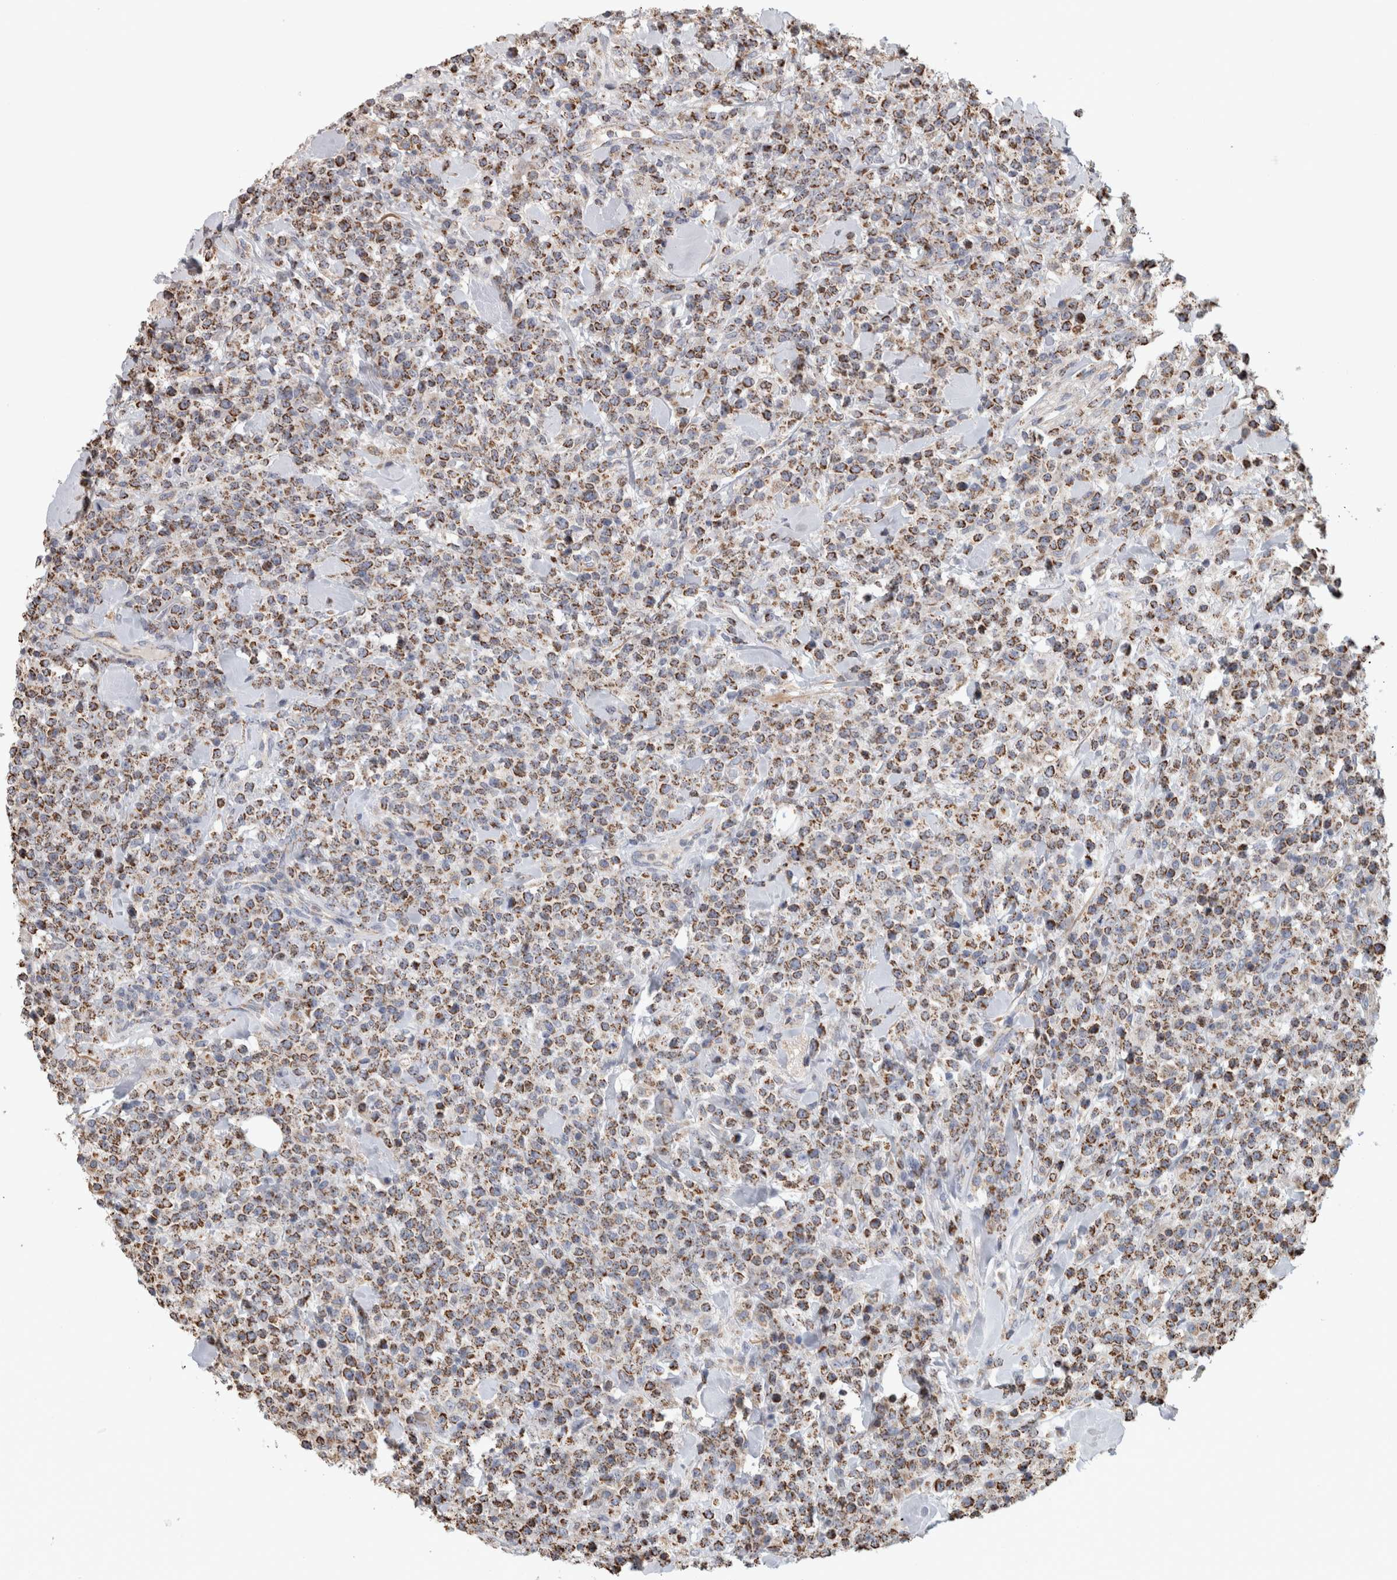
{"staining": {"intensity": "moderate", "quantity": ">75%", "location": "cytoplasmic/membranous"}, "tissue": "lymphoma", "cell_type": "Tumor cells", "image_type": "cancer", "snomed": [{"axis": "morphology", "description": "Malignant lymphoma, non-Hodgkin's type, High grade"}, {"axis": "topography", "description": "Colon"}], "caption": "Immunohistochemistry histopathology image of neoplastic tissue: human high-grade malignant lymphoma, non-Hodgkin's type stained using IHC displays medium levels of moderate protein expression localized specifically in the cytoplasmic/membranous of tumor cells, appearing as a cytoplasmic/membranous brown color.", "gene": "ST8SIA1", "patient": {"sex": "female", "age": 53}}